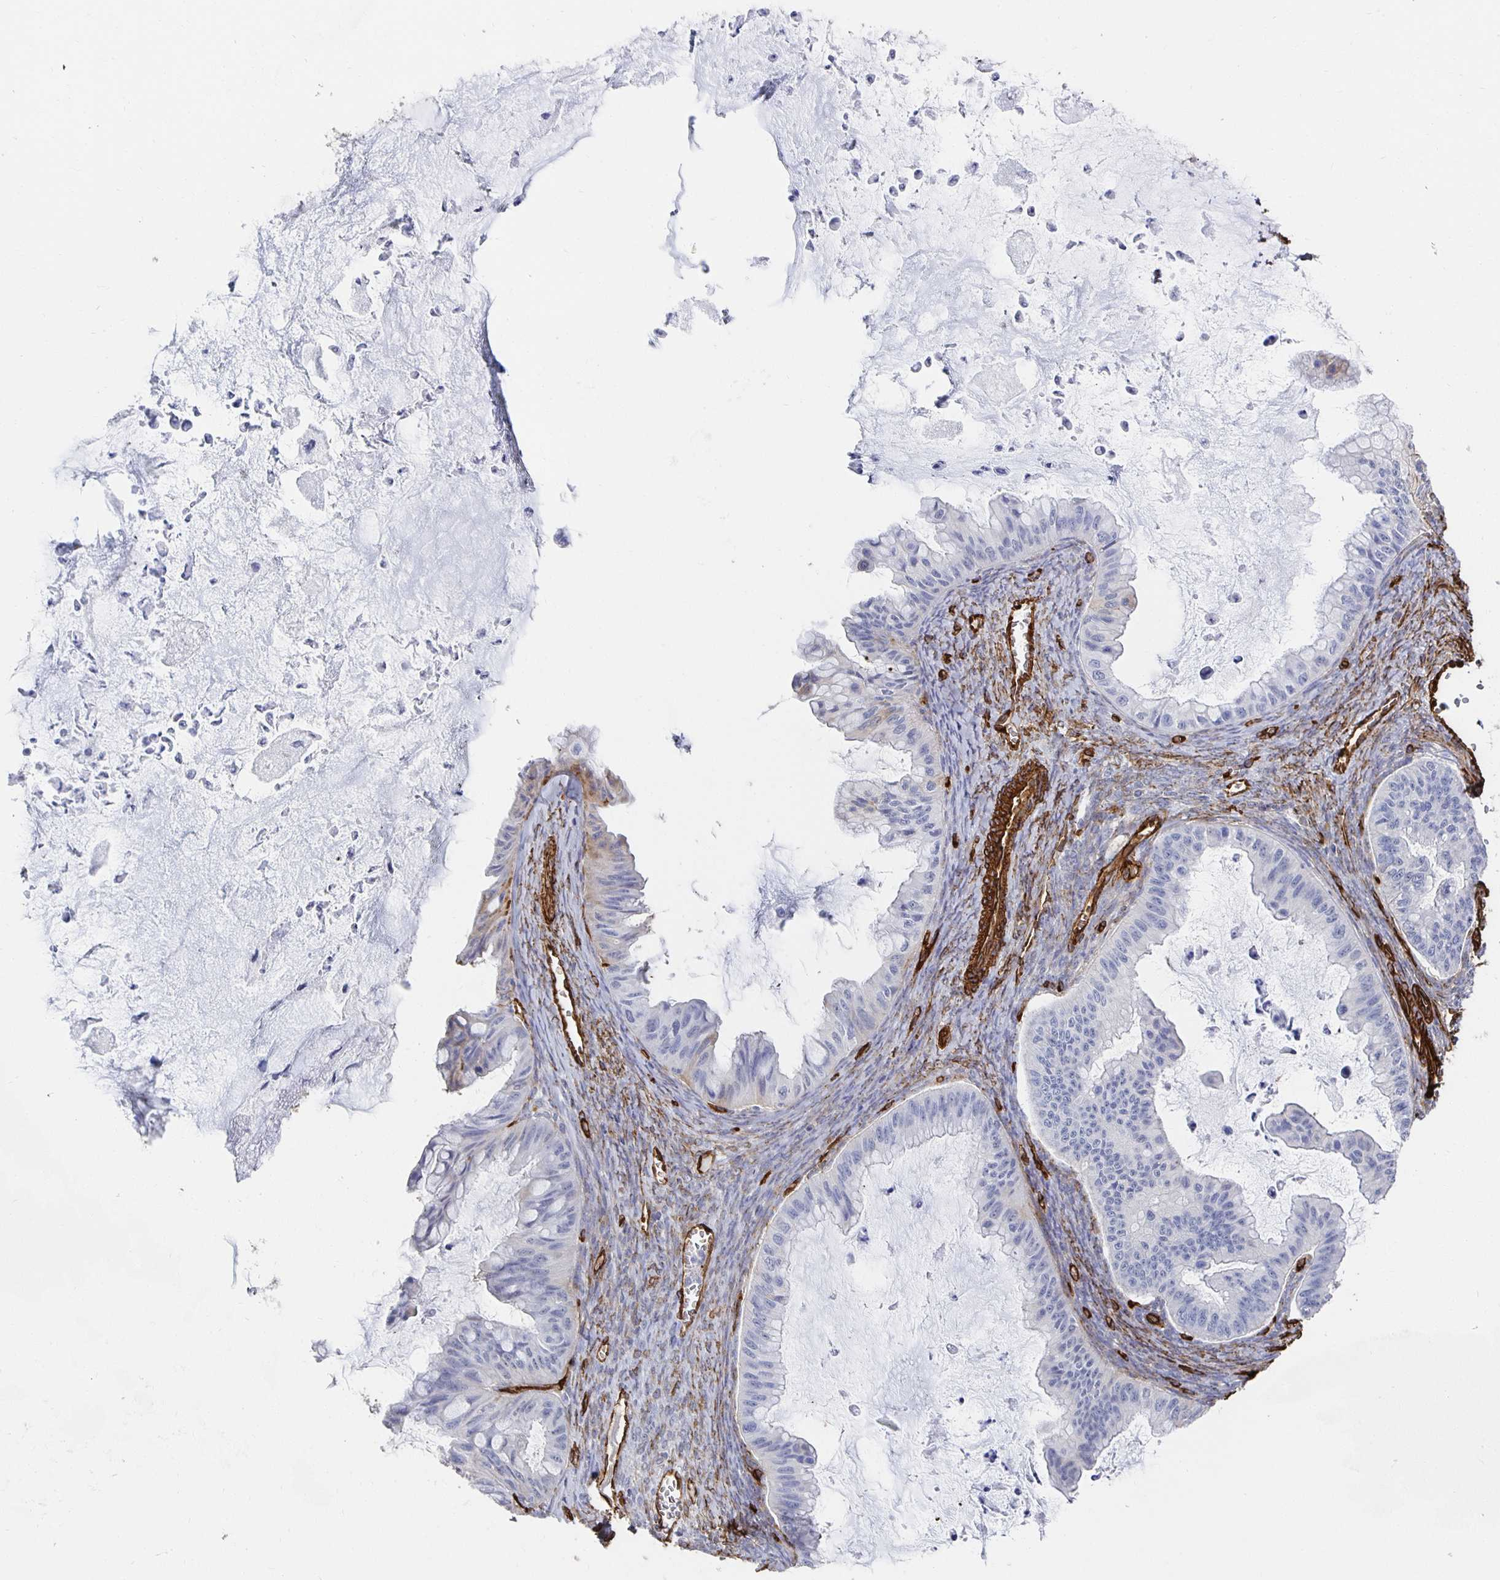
{"staining": {"intensity": "negative", "quantity": "none", "location": "none"}, "tissue": "ovarian cancer", "cell_type": "Tumor cells", "image_type": "cancer", "snomed": [{"axis": "morphology", "description": "Cystadenocarcinoma, mucinous, NOS"}, {"axis": "topography", "description": "Ovary"}], "caption": "DAB (3,3'-diaminobenzidine) immunohistochemical staining of ovarian cancer exhibits no significant expression in tumor cells.", "gene": "VIPR2", "patient": {"sex": "female", "age": 72}}